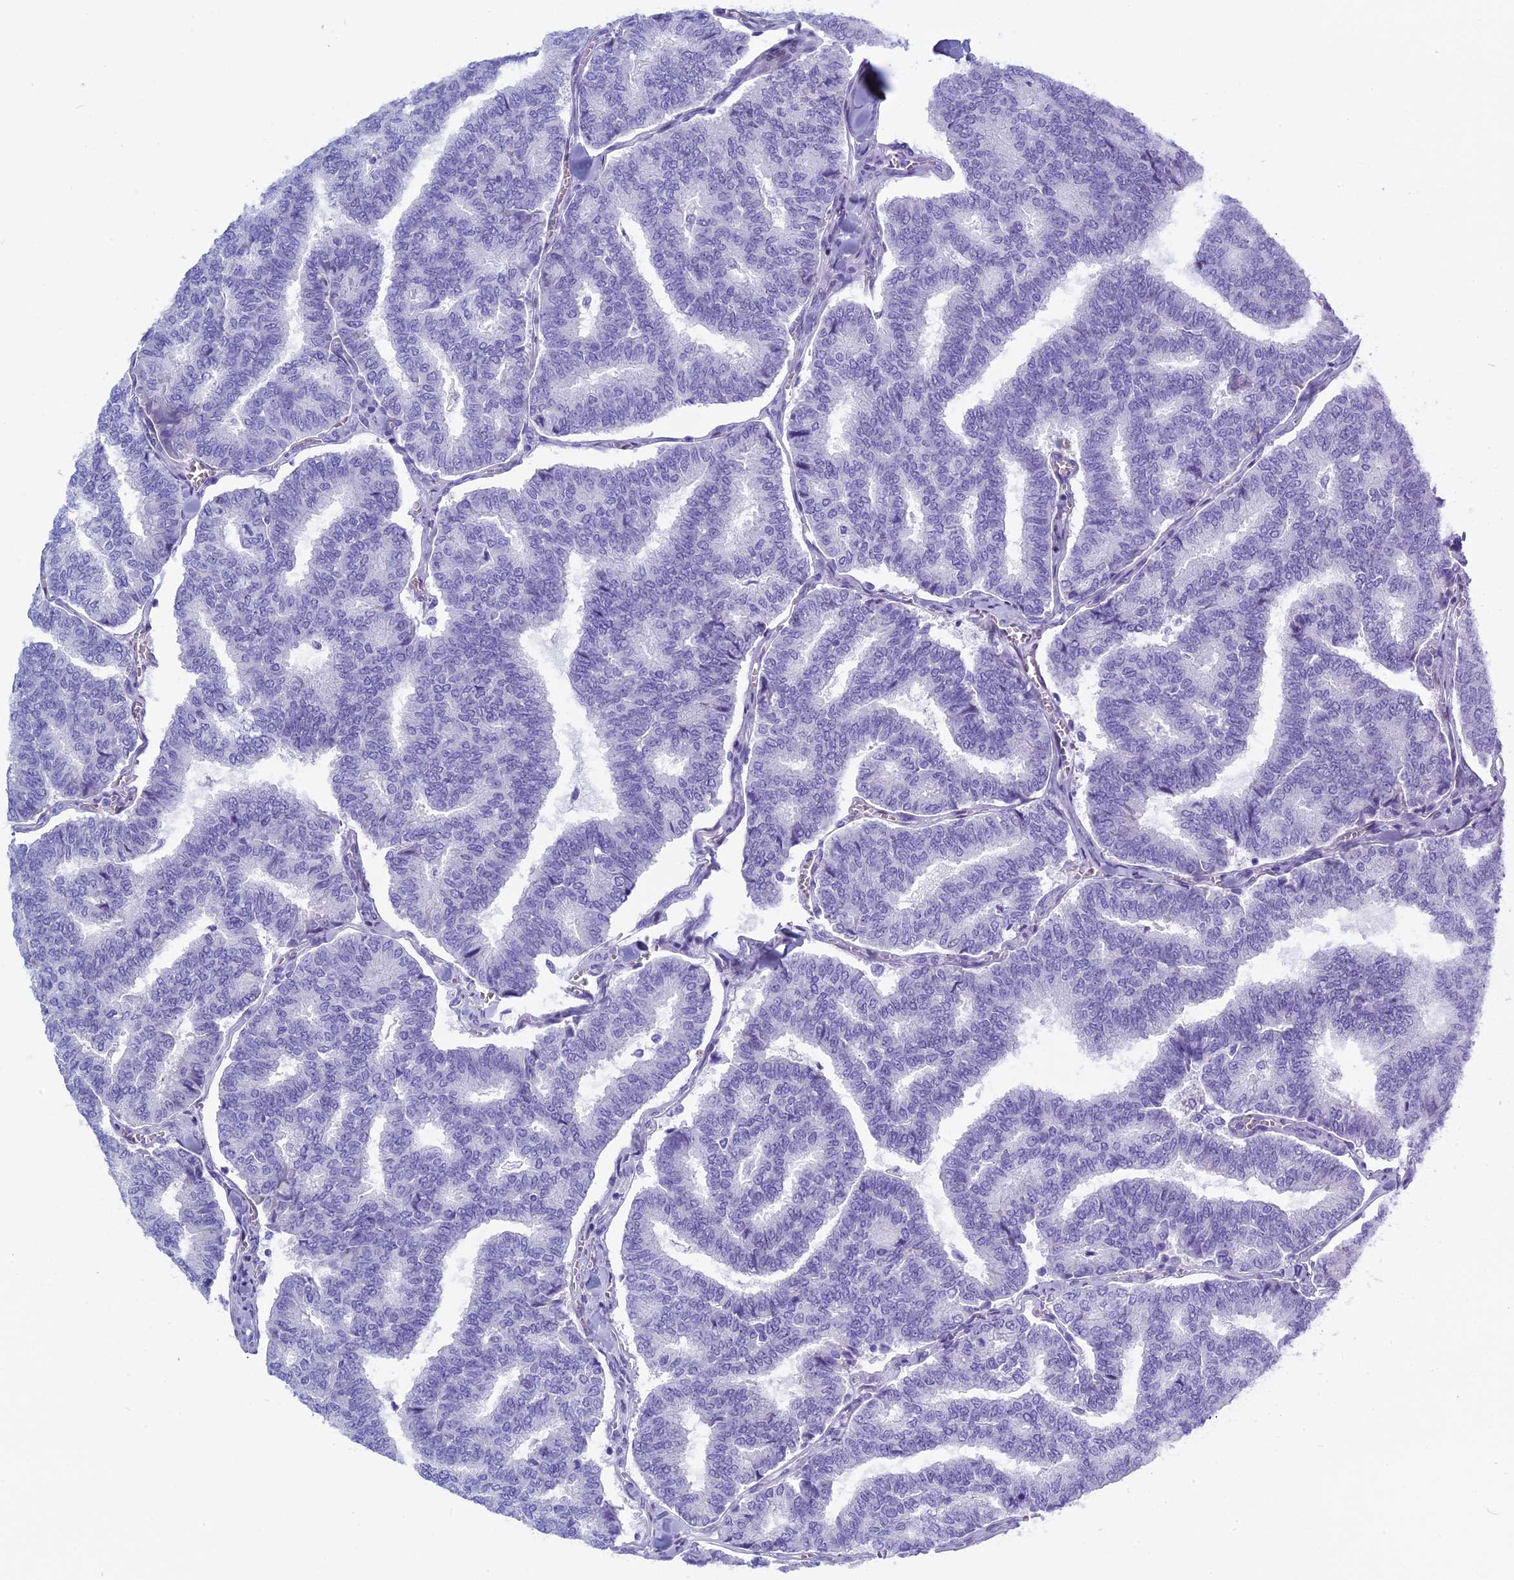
{"staining": {"intensity": "negative", "quantity": "none", "location": "none"}, "tissue": "thyroid cancer", "cell_type": "Tumor cells", "image_type": "cancer", "snomed": [{"axis": "morphology", "description": "Papillary adenocarcinoma, NOS"}, {"axis": "topography", "description": "Thyroid gland"}], "caption": "IHC photomicrograph of neoplastic tissue: thyroid cancer (papillary adenocarcinoma) stained with DAB reveals no significant protein staining in tumor cells. (DAB (3,3'-diaminobenzidine) immunohistochemistry (IHC) visualized using brightfield microscopy, high magnification).", "gene": "KCTD21", "patient": {"sex": "female", "age": 35}}